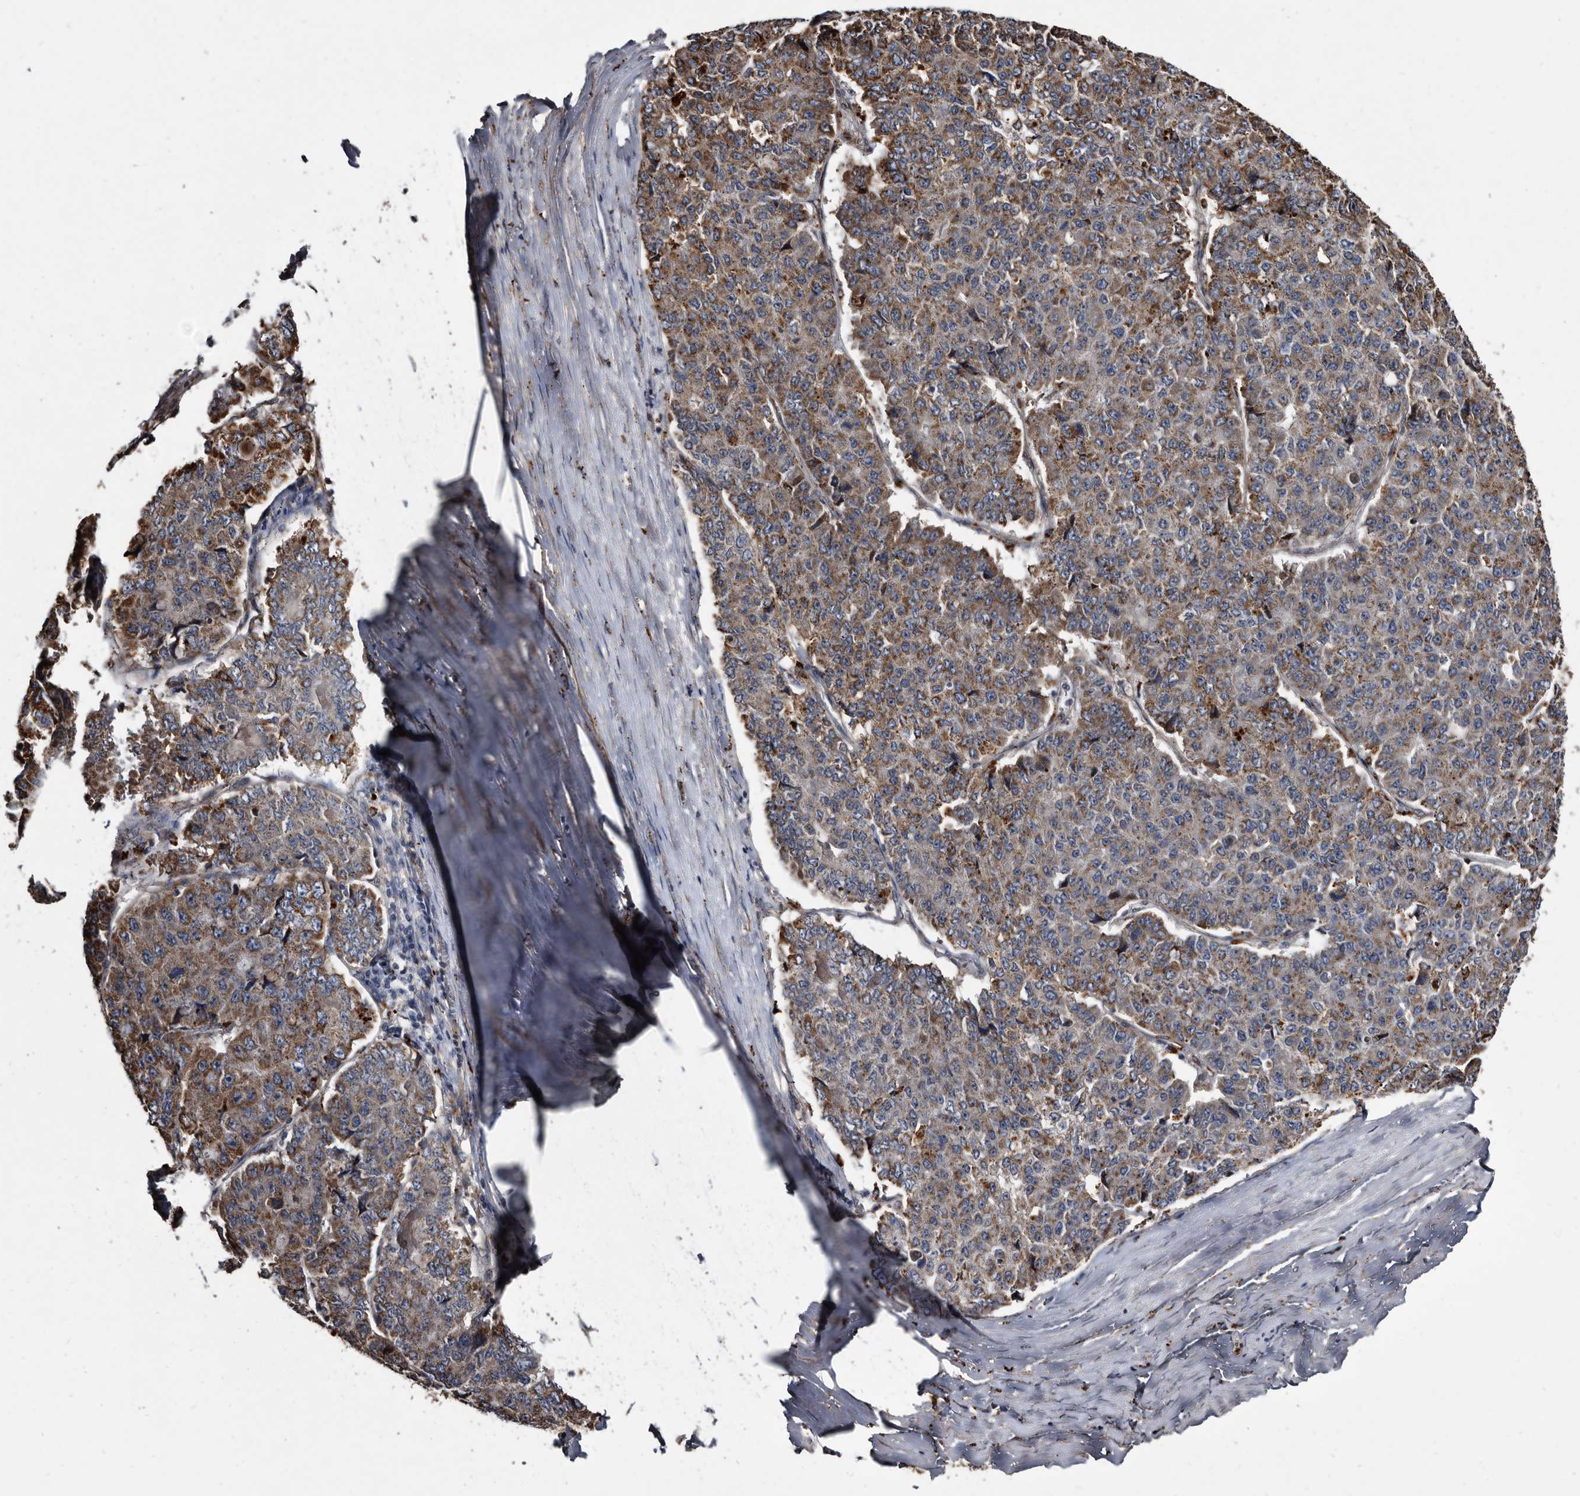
{"staining": {"intensity": "moderate", "quantity": ">75%", "location": "cytoplasmic/membranous"}, "tissue": "pancreatic cancer", "cell_type": "Tumor cells", "image_type": "cancer", "snomed": [{"axis": "morphology", "description": "Adenocarcinoma, NOS"}, {"axis": "topography", "description": "Pancreas"}], "caption": "Protein staining by IHC displays moderate cytoplasmic/membranous expression in about >75% of tumor cells in adenocarcinoma (pancreatic).", "gene": "CTSA", "patient": {"sex": "male", "age": 50}}